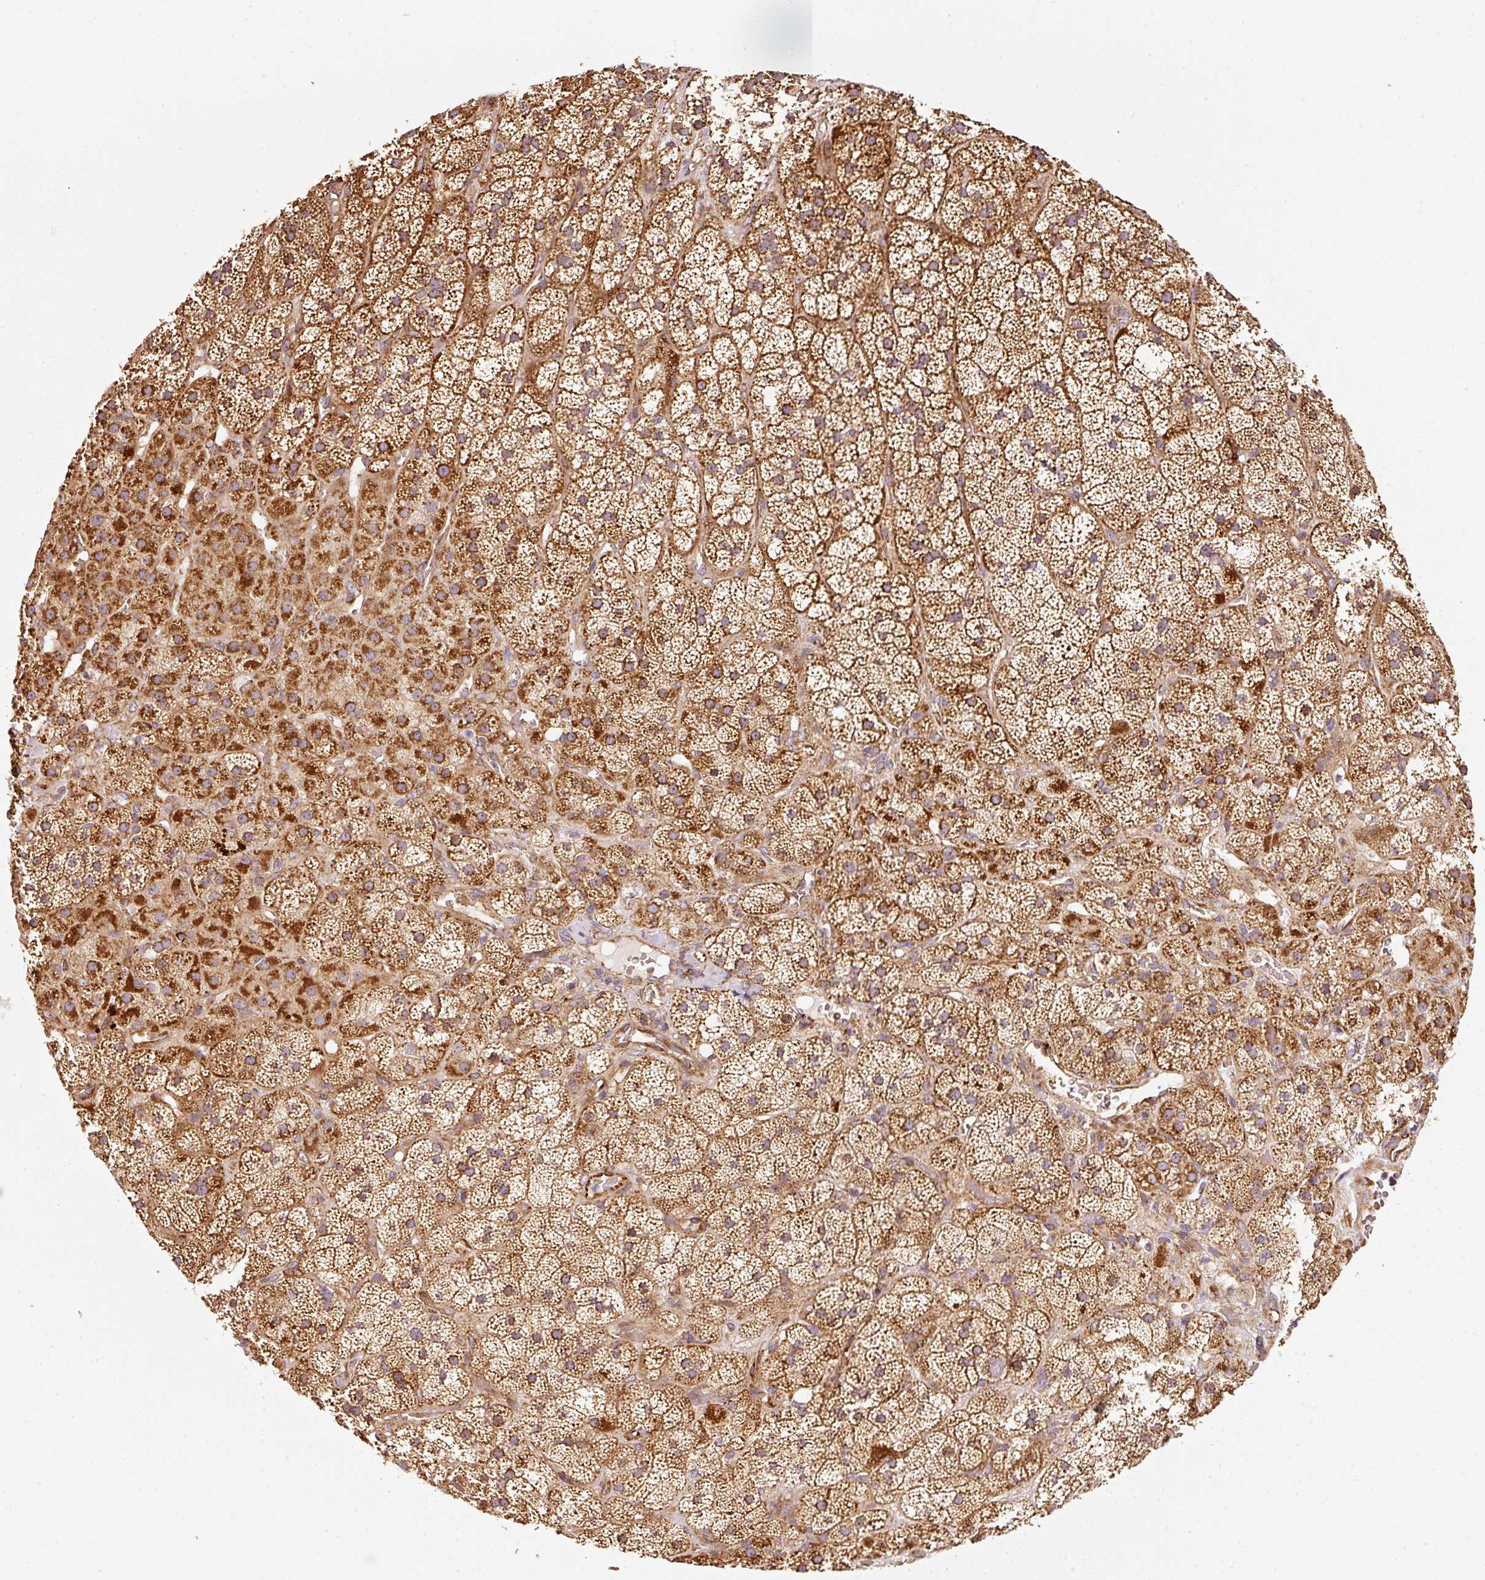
{"staining": {"intensity": "strong", "quantity": ">75%", "location": "cytoplasmic/membranous"}, "tissue": "adrenal gland", "cell_type": "Glandular cells", "image_type": "normal", "snomed": [{"axis": "morphology", "description": "Normal tissue, NOS"}, {"axis": "topography", "description": "Adrenal gland"}], "caption": "Benign adrenal gland reveals strong cytoplasmic/membranous positivity in about >75% of glandular cells.", "gene": "ISCU", "patient": {"sex": "male", "age": 57}}